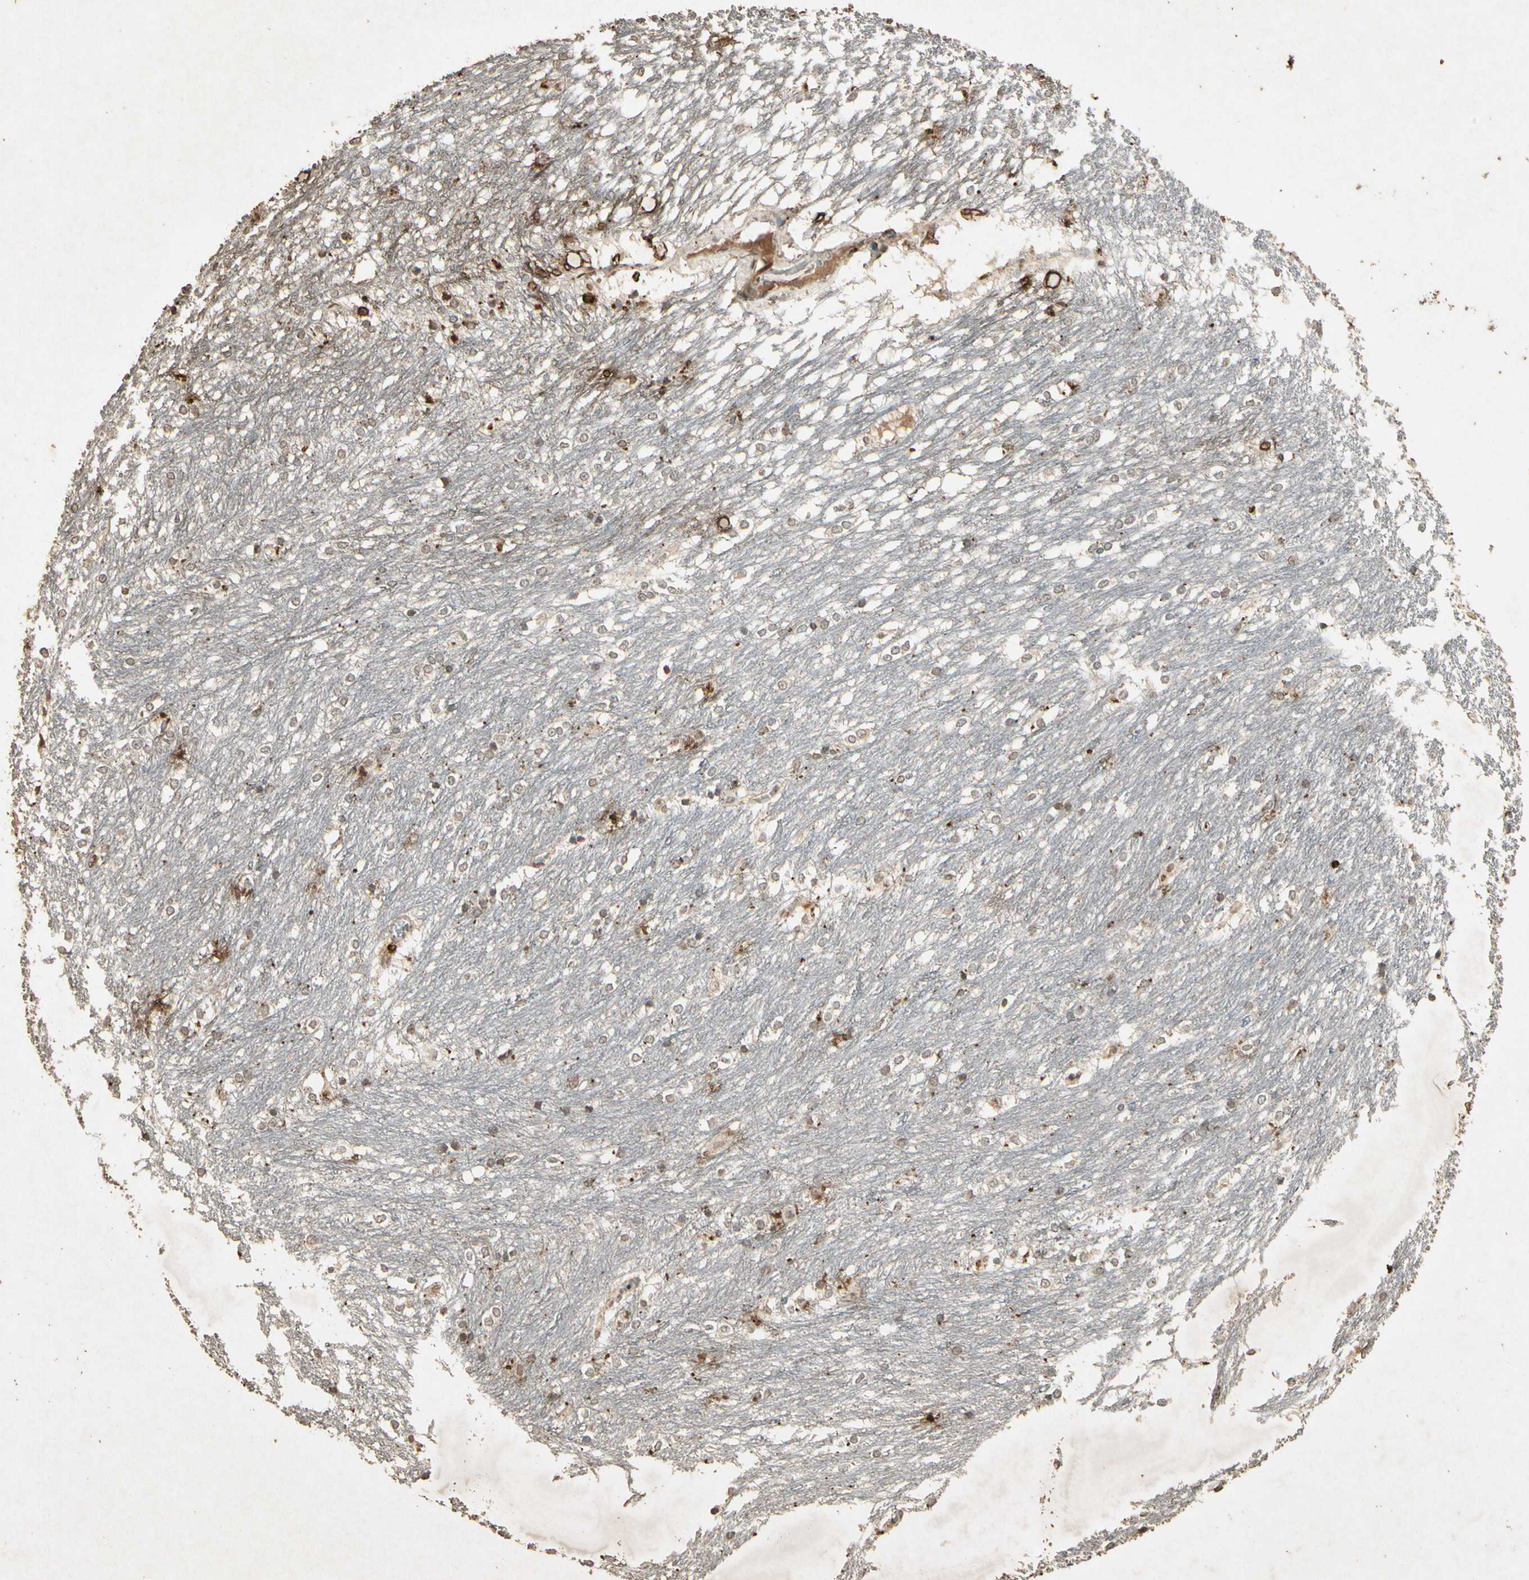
{"staining": {"intensity": "moderate", "quantity": "25%-75%", "location": "cytoplasmic/membranous"}, "tissue": "caudate", "cell_type": "Glial cells", "image_type": "normal", "snomed": [{"axis": "morphology", "description": "Normal tissue, NOS"}, {"axis": "topography", "description": "Lateral ventricle wall"}], "caption": "Protein expression by IHC reveals moderate cytoplasmic/membranous staining in approximately 25%-75% of glial cells in normal caudate.", "gene": "GC", "patient": {"sex": "female", "age": 19}}